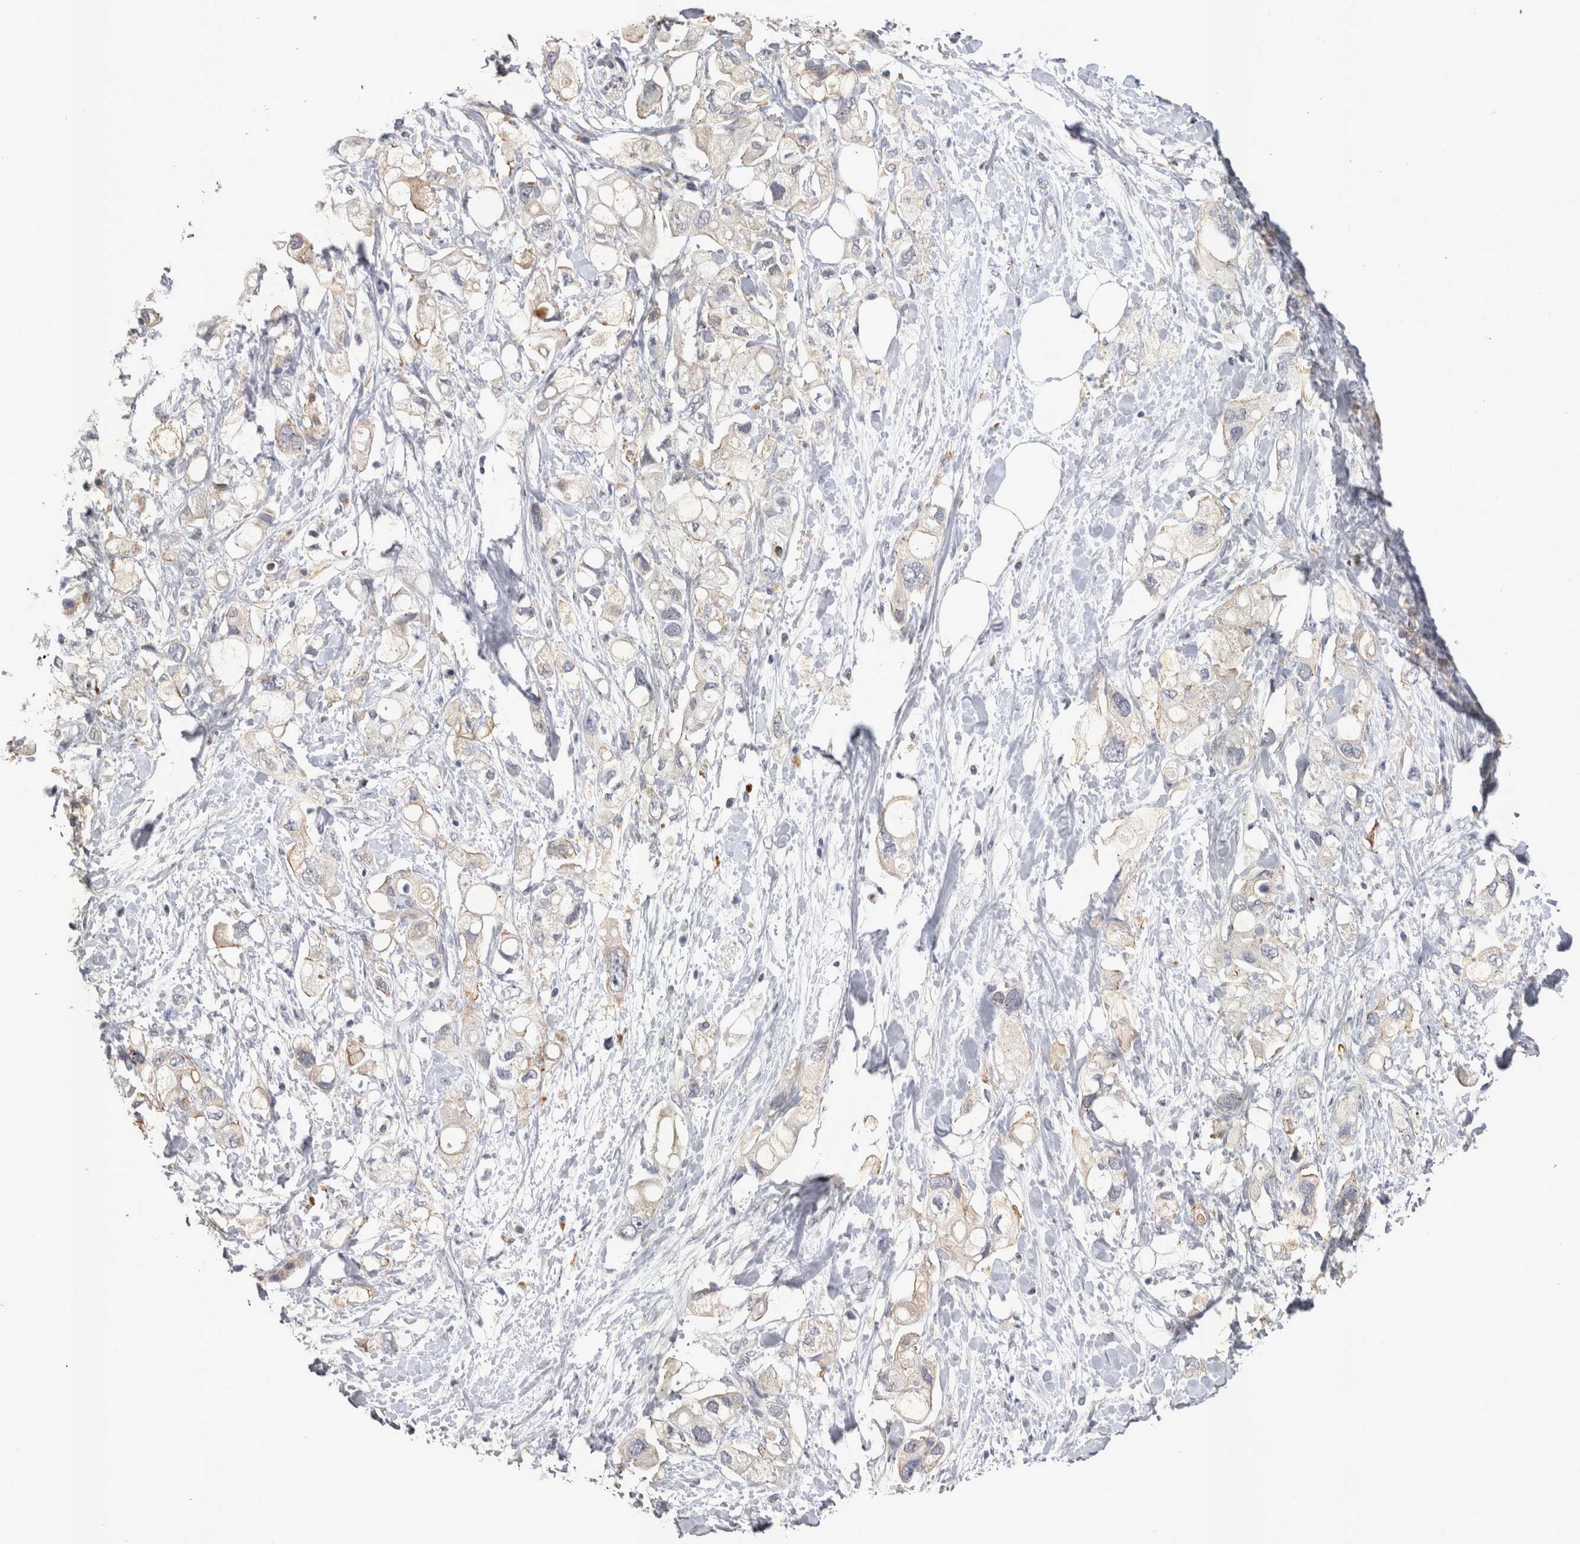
{"staining": {"intensity": "negative", "quantity": "none", "location": "none"}, "tissue": "pancreatic cancer", "cell_type": "Tumor cells", "image_type": "cancer", "snomed": [{"axis": "morphology", "description": "Adenocarcinoma, NOS"}, {"axis": "topography", "description": "Pancreas"}], "caption": "High magnification brightfield microscopy of pancreatic cancer (adenocarcinoma) stained with DAB (brown) and counterstained with hematoxylin (blue): tumor cells show no significant positivity.", "gene": "CTBS", "patient": {"sex": "female", "age": 56}}